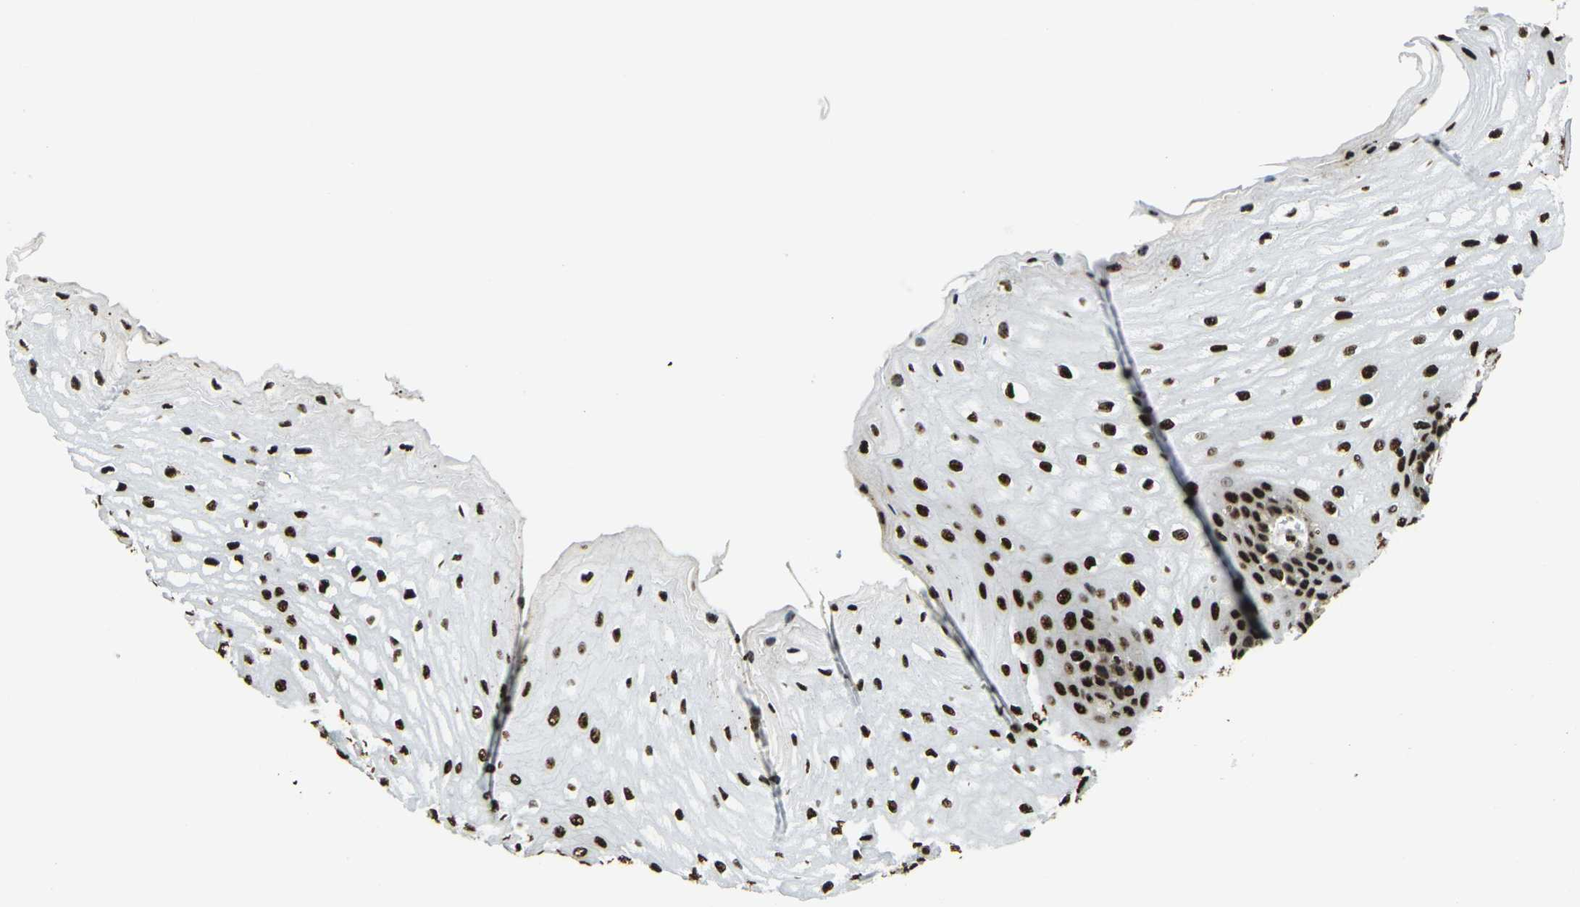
{"staining": {"intensity": "strong", "quantity": ">75%", "location": "nuclear"}, "tissue": "esophagus", "cell_type": "Squamous epithelial cells", "image_type": "normal", "snomed": [{"axis": "morphology", "description": "Normal tissue, NOS"}, {"axis": "topography", "description": "Esophagus"}], "caption": "Strong nuclear expression is seen in approximately >75% of squamous epithelial cells in normal esophagus. (IHC, brightfield microscopy, high magnification).", "gene": "SMARCC1", "patient": {"sex": "male", "age": 54}}